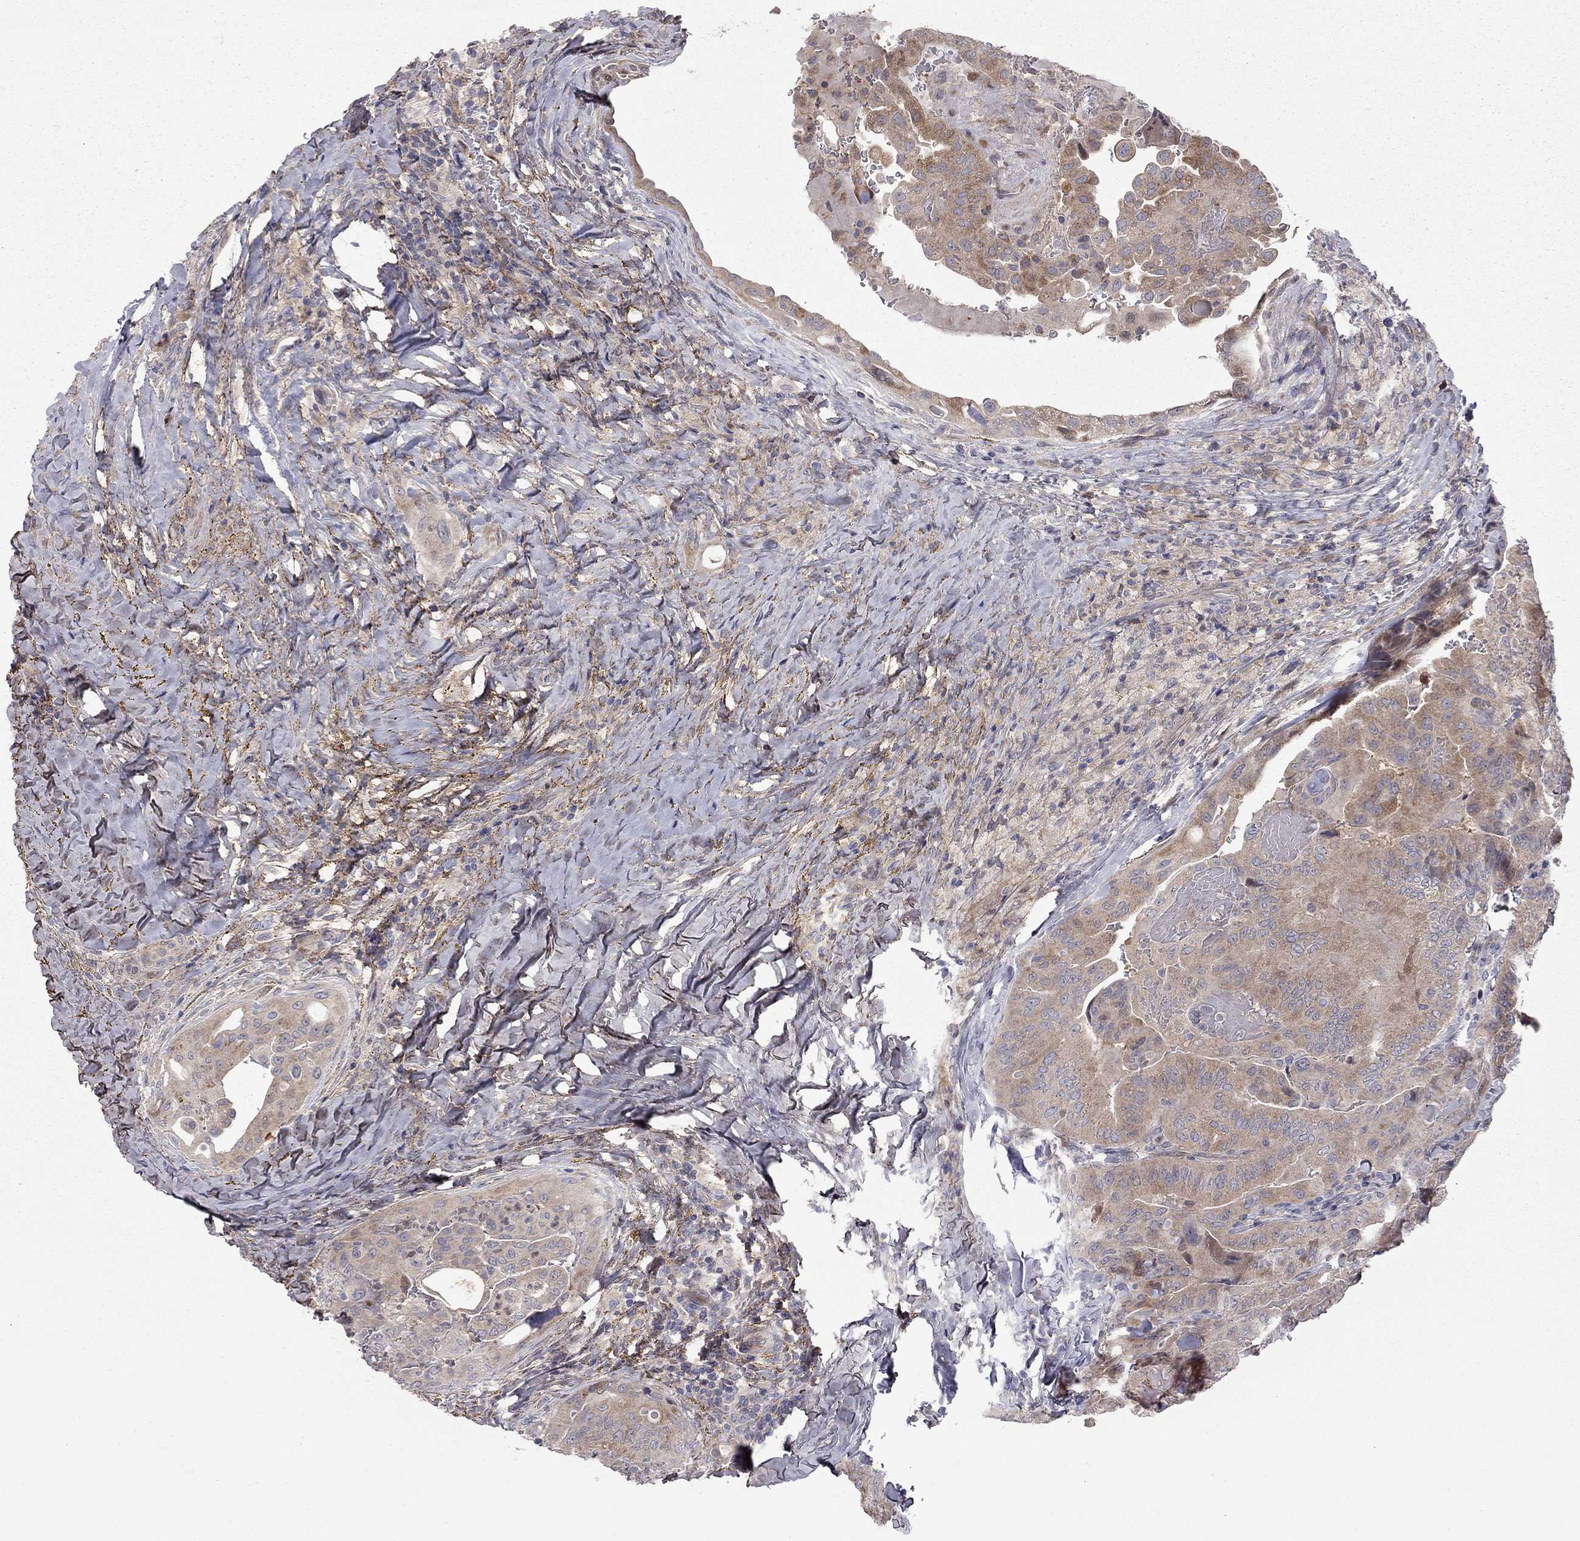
{"staining": {"intensity": "weak", "quantity": ">75%", "location": "cytoplasmic/membranous"}, "tissue": "thyroid cancer", "cell_type": "Tumor cells", "image_type": "cancer", "snomed": [{"axis": "morphology", "description": "Papillary adenocarcinoma, NOS"}, {"axis": "topography", "description": "Thyroid gland"}], "caption": "A high-resolution micrograph shows immunohistochemistry staining of thyroid cancer (papillary adenocarcinoma), which reveals weak cytoplasmic/membranous positivity in approximately >75% of tumor cells. (DAB (3,3'-diaminobenzidine) IHC with brightfield microscopy, high magnification).", "gene": "DUSP7", "patient": {"sex": "female", "age": 68}}